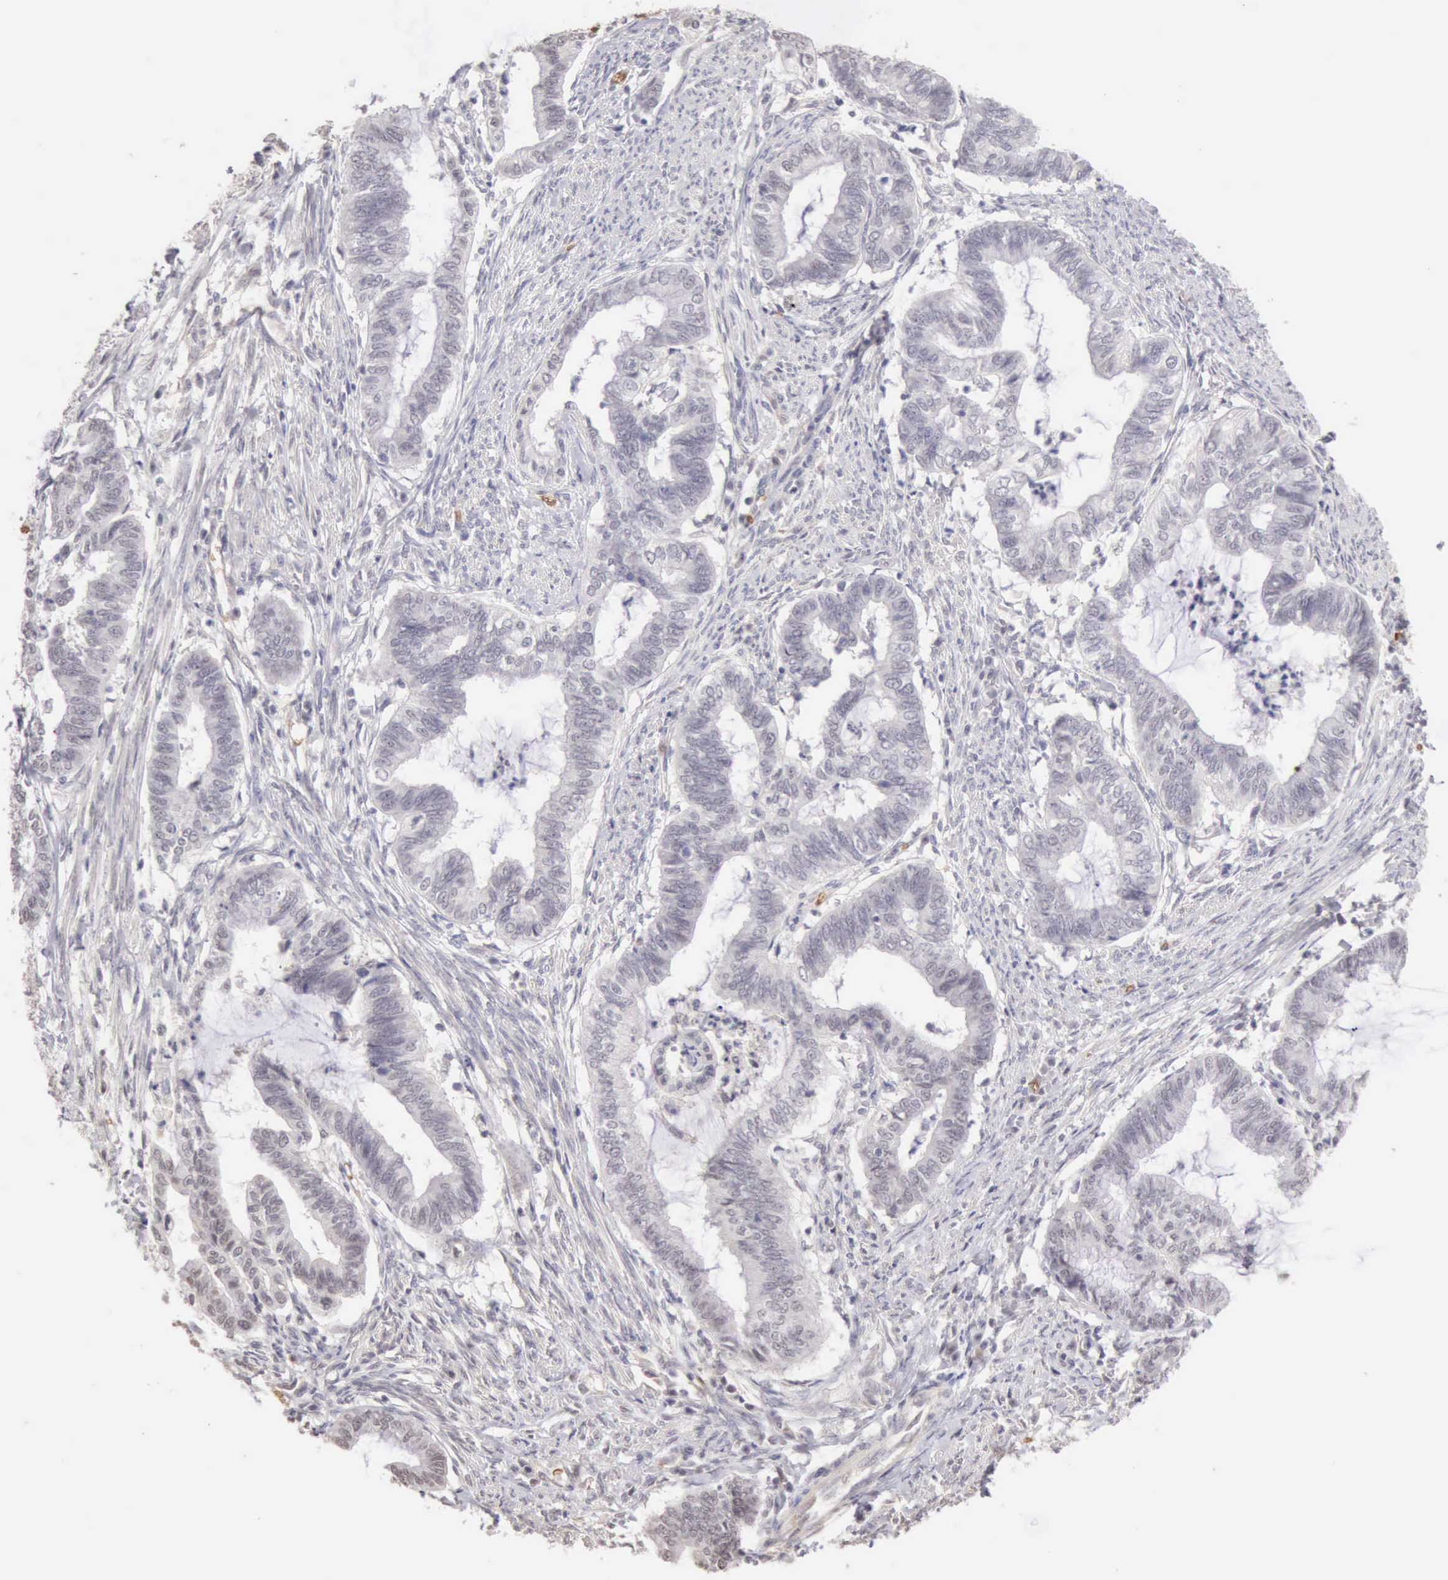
{"staining": {"intensity": "weak", "quantity": "25%-75%", "location": "cytoplasmic/membranous"}, "tissue": "endometrial cancer", "cell_type": "Tumor cells", "image_type": "cancer", "snomed": [{"axis": "morphology", "description": "Necrosis, NOS"}, {"axis": "morphology", "description": "Adenocarcinoma, NOS"}, {"axis": "topography", "description": "Endometrium"}], "caption": "High-power microscopy captured an IHC photomicrograph of adenocarcinoma (endometrial), revealing weak cytoplasmic/membranous staining in approximately 25%-75% of tumor cells.", "gene": "CFI", "patient": {"sex": "female", "age": 79}}